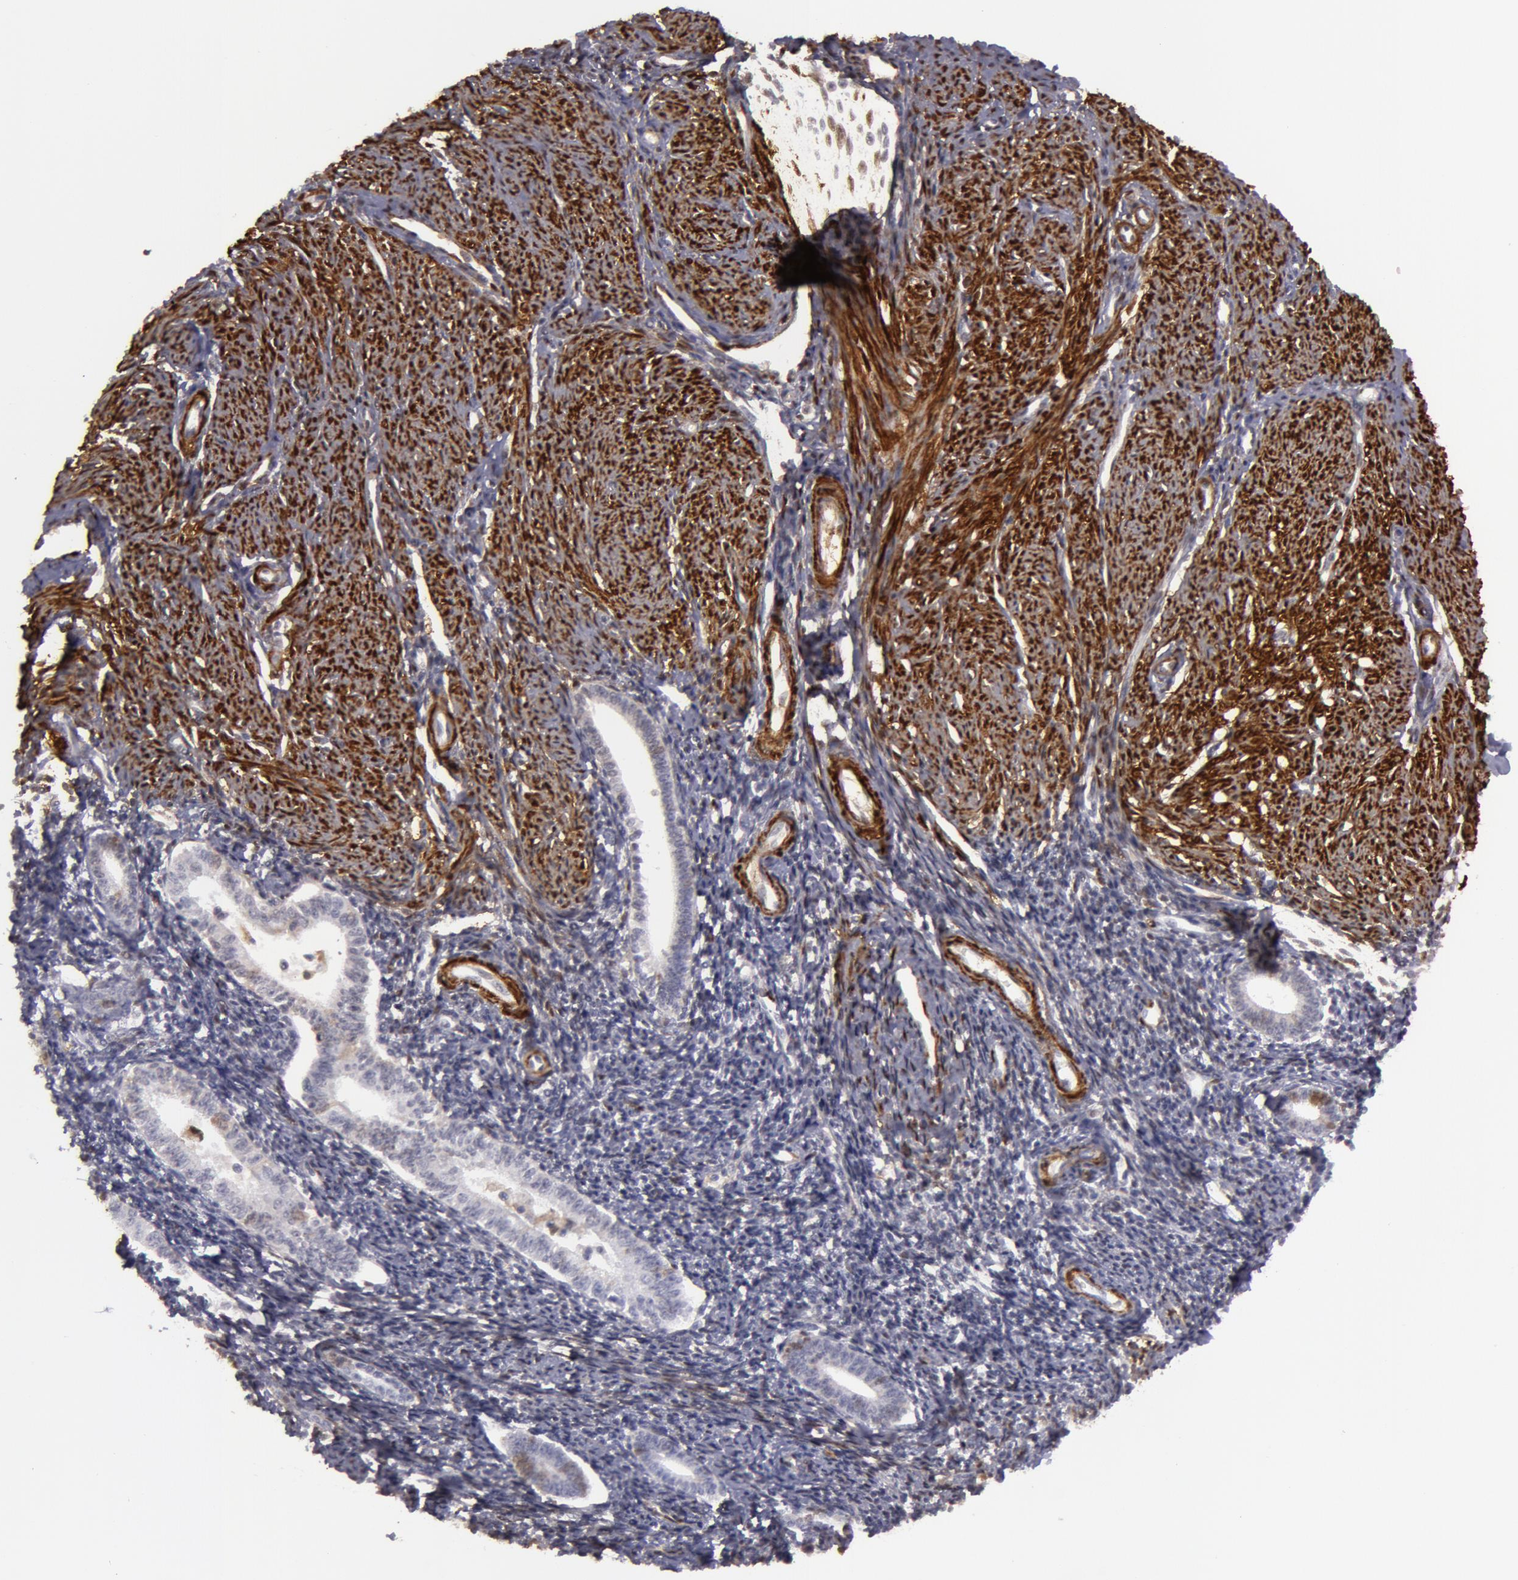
{"staining": {"intensity": "negative", "quantity": "none", "location": "none"}, "tissue": "endometrium", "cell_type": "Cells in endometrial stroma", "image_type": "normal", "snomed": [{"axis": "morphology", "description": "Normal tissue, NOS"}, {"axis": "topography", "description": "Endometrium"}], "caption": "This is an immunohistochemistry (IHC) histopathology image of normal endometrium. There is no staining in cells in endometrial stroma.", "gene": "TAGLN", "patient": {"sex": "female", "age": 52}}